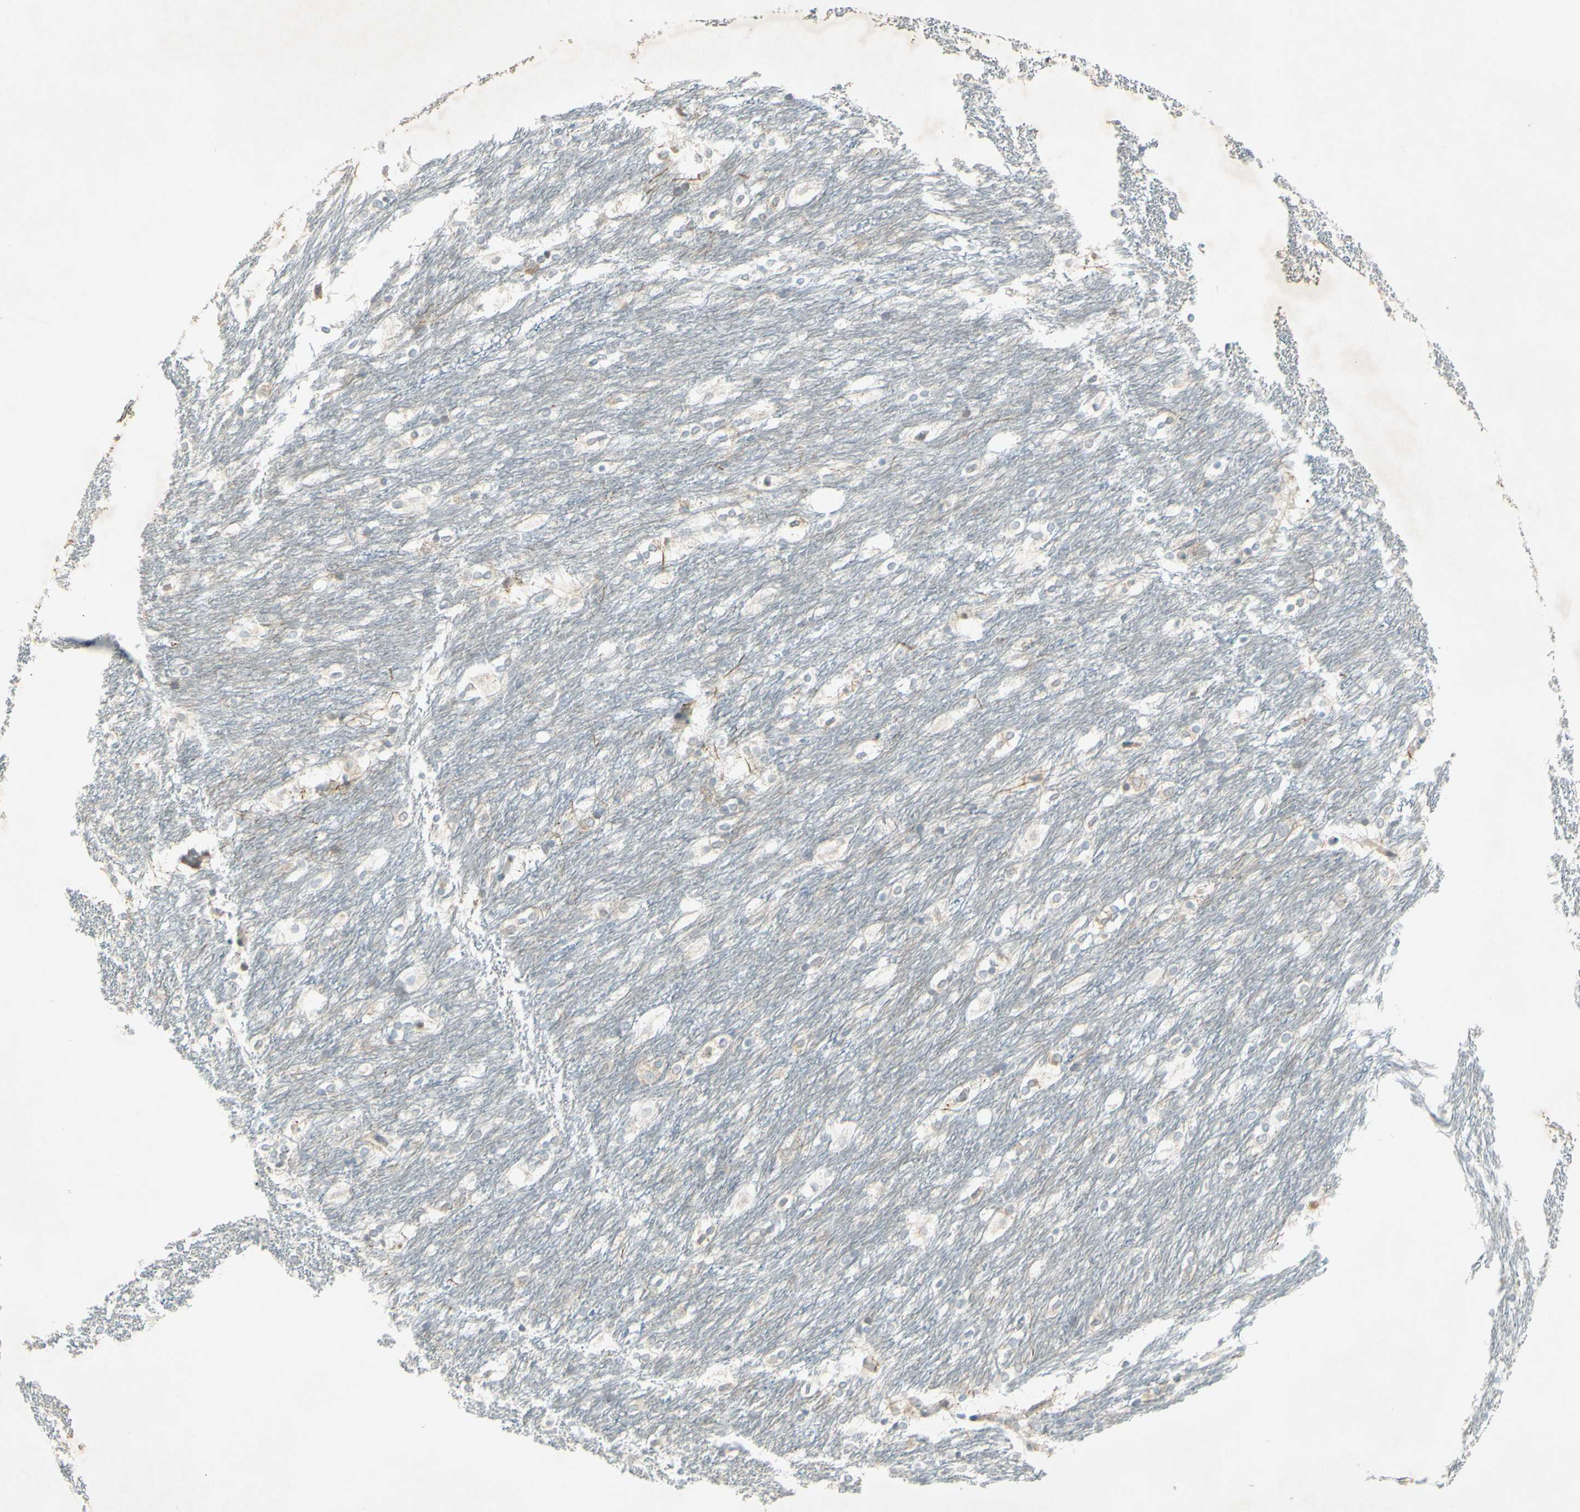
{"staining": {"intensity": "negative", "quantity": "none", "location": "none"}, "tissue": "caudate", "cell_type": "Glial cells", "image_type": "normal", "snomed": [{"axis": "morphology", "description": "Normal tissue, NOS"}, {"axis": "topography", "description": "Lateral ventricle wall"}], "caption": "This is an immunohistochemistry histopathology image of benign caudate. There is no positivity in glial cells.", "gene": "C1orf159", "patient": {"sex": "female", "age": 19}}